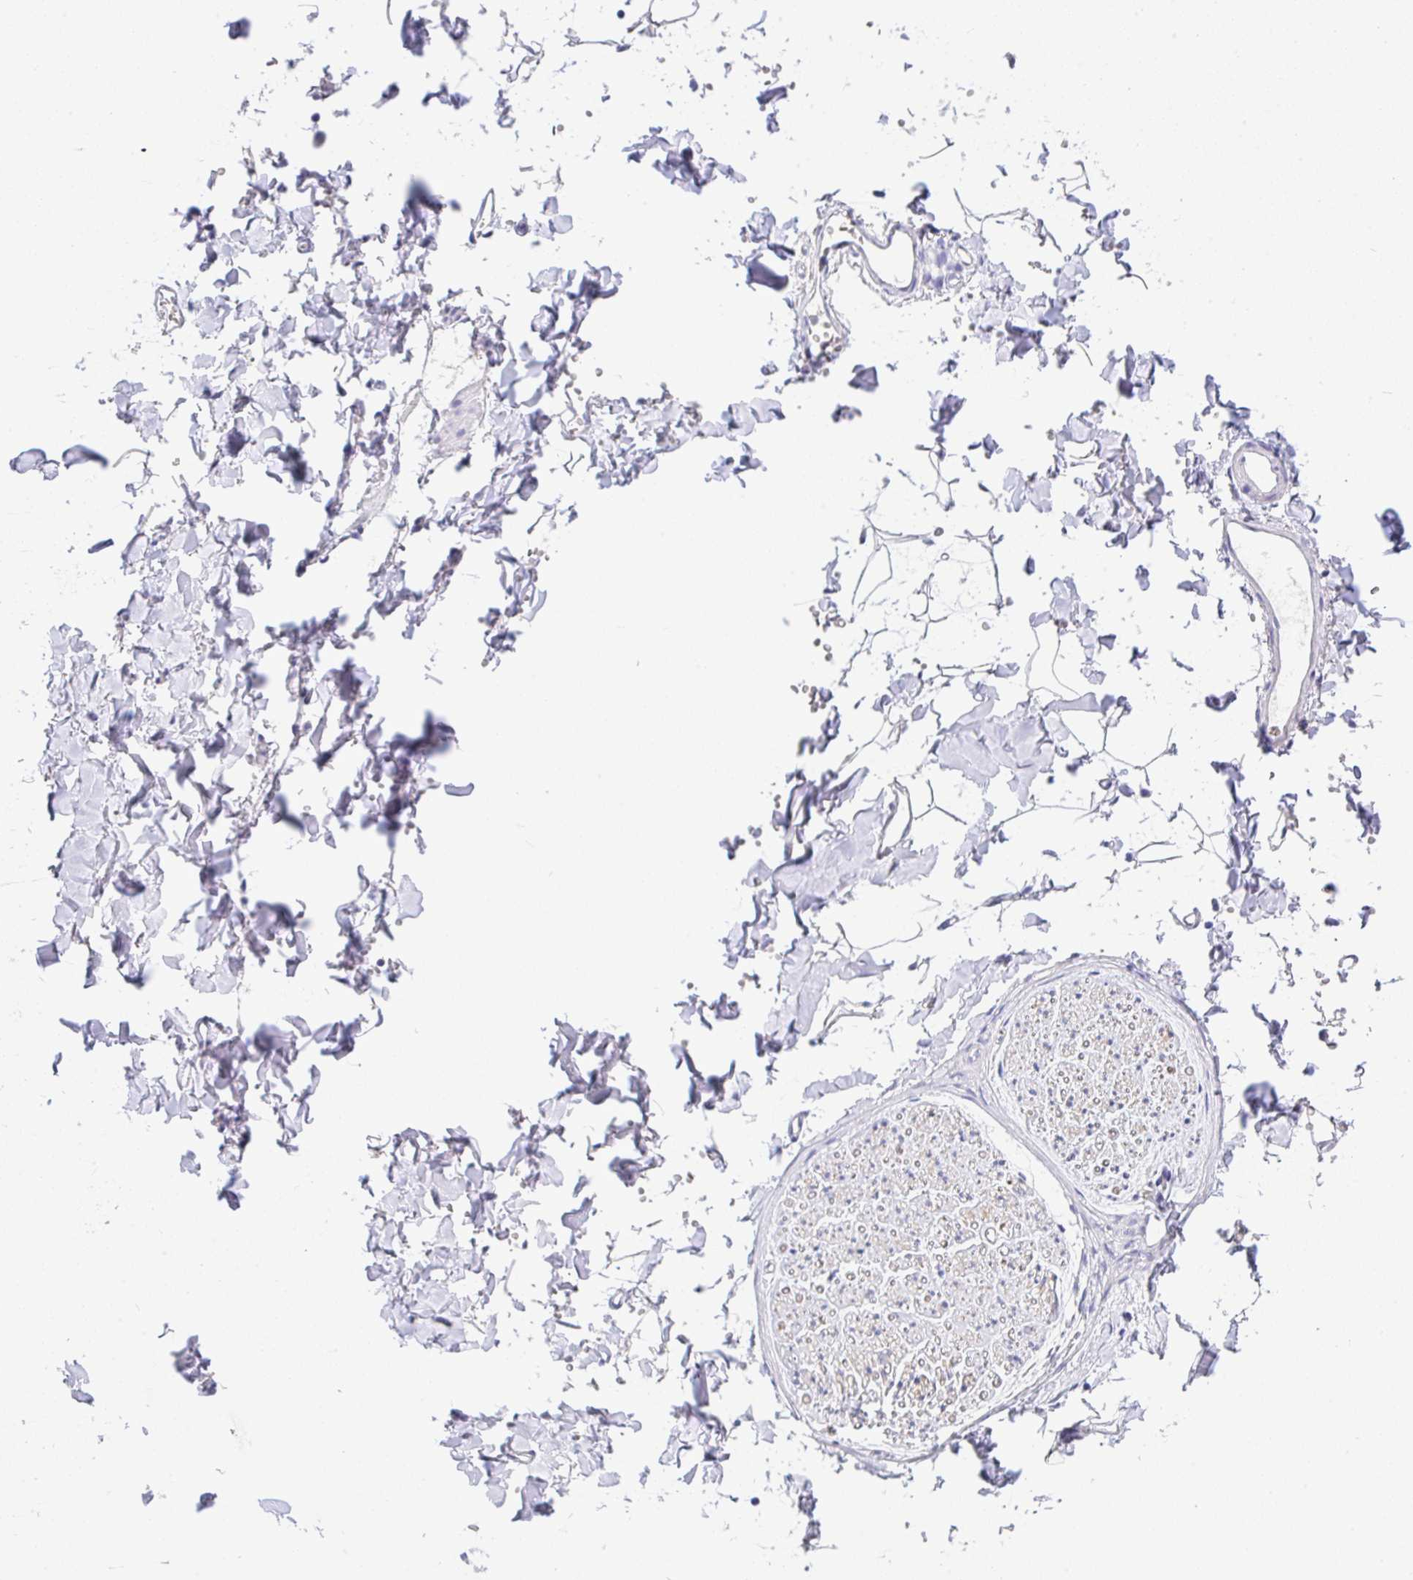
{"staining": {"intensity": "negative", "quantity": "none", "location": "none"}, "tissue": "adipose tissue", "cell_type": "Adipocytes", "image_type": "normal", "snomed": [{"axis": "morphology", "description": "Normal tissue, NOS"}, {"axis": "topography", "description": "Cartilage tissue"}, {"axis": "topography", "description": "Bronchus"}, {"axis": "topography", "description": "Peripheral nerve tissue"}], "caption": "Human adipose tissue stained for a protein using immunohistochemistry (IHC) displays no staining in adipocytes.", "gene": "SERPINE3", "patient": {"sex": "female", "age": 59}}